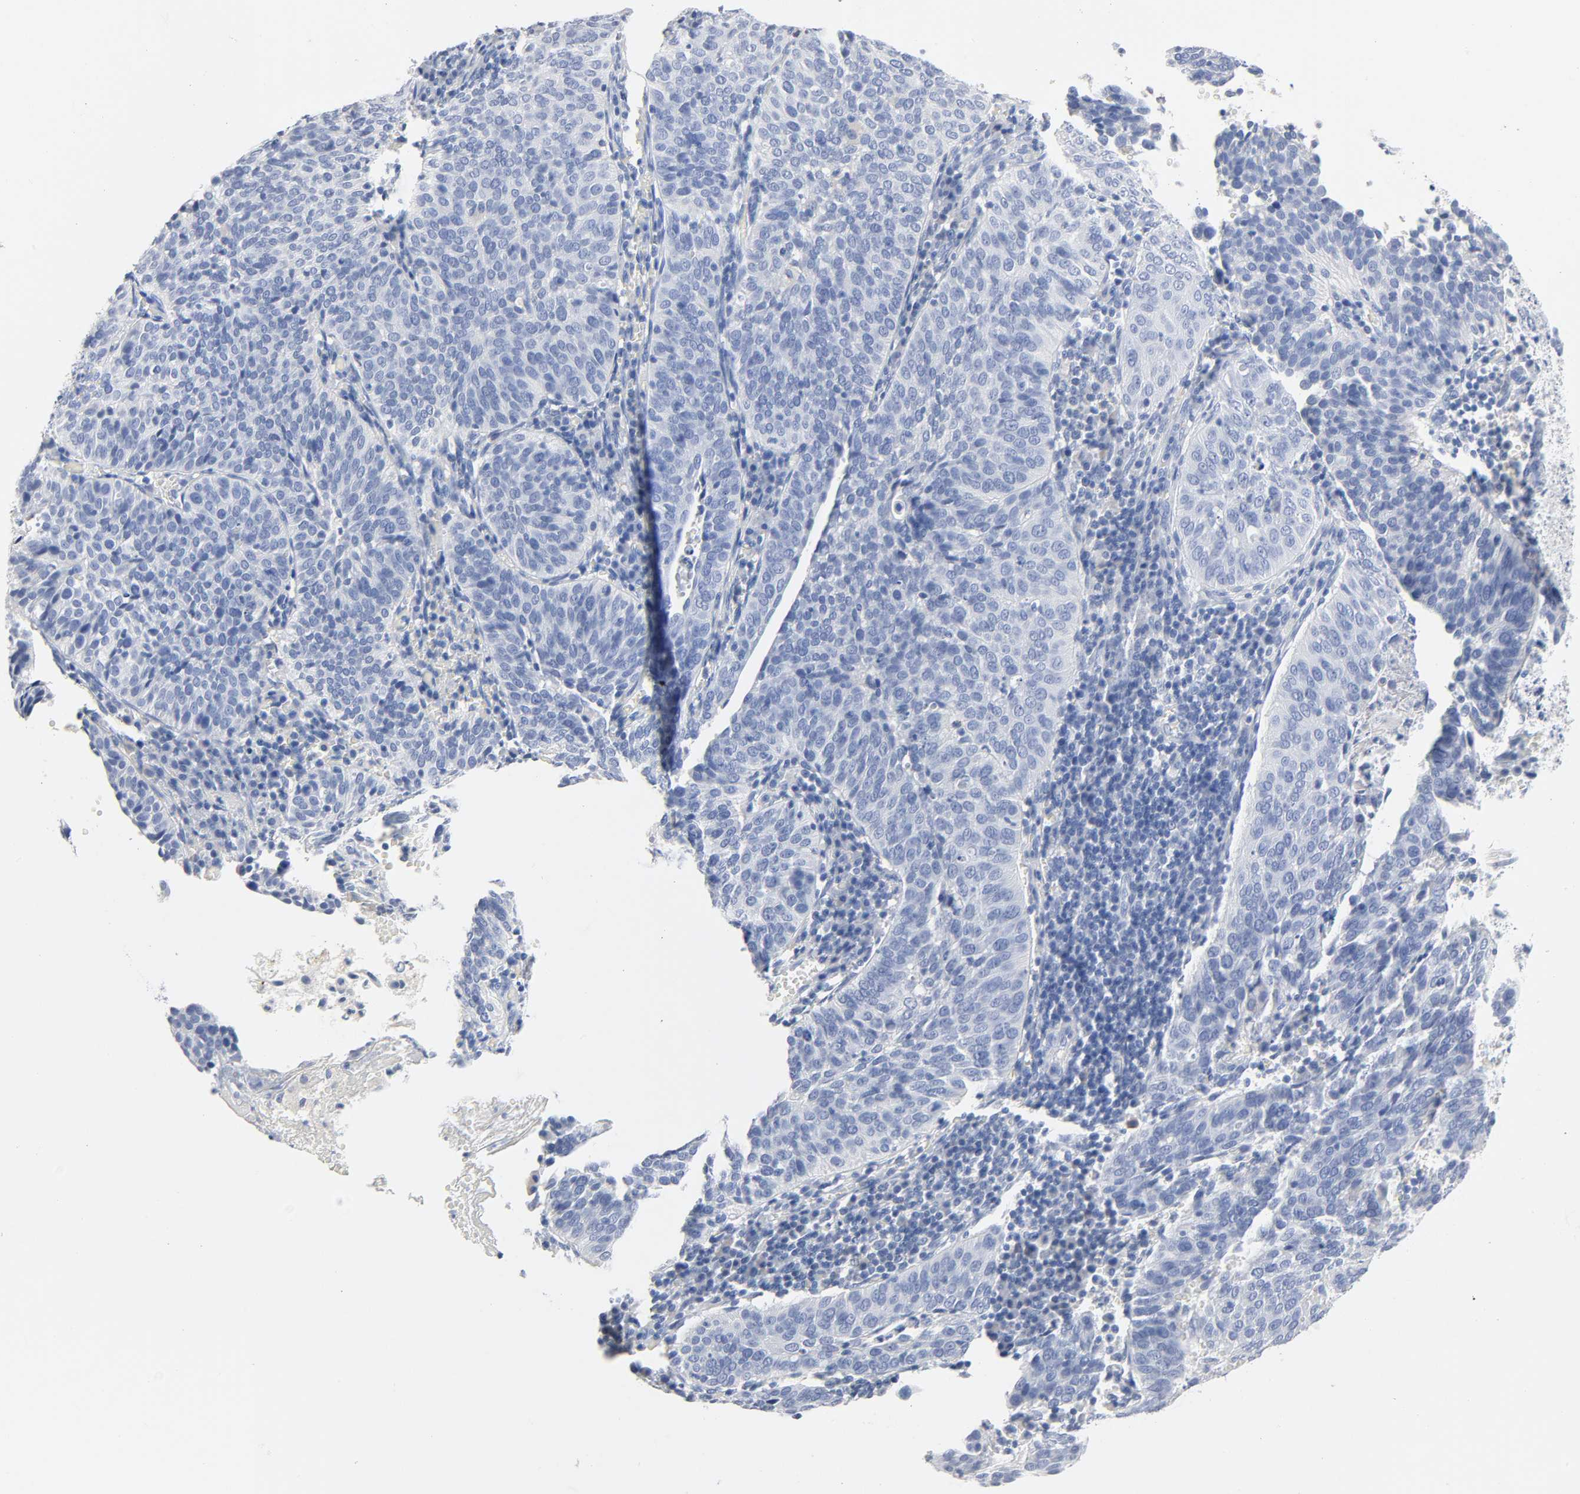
{"staining": {"intensity": "negative", "quantity": "none", "location": "none"}, "tissue": "cervical cancer", "cell_type": "Tumor cells", "image_type": "cancer", "snomed": [{"axis": "morphology", "description": "Squamous cell carcinoma, NOS"}, {"axis": "topography", "description": "Cervix"}], "caption": "Micrograph shows no protein expression in tumor cells of squamous cell carcinoma (cervical) tissue.", "gene": "ACP3", "patient": {"sex": "female", "age": 39}}